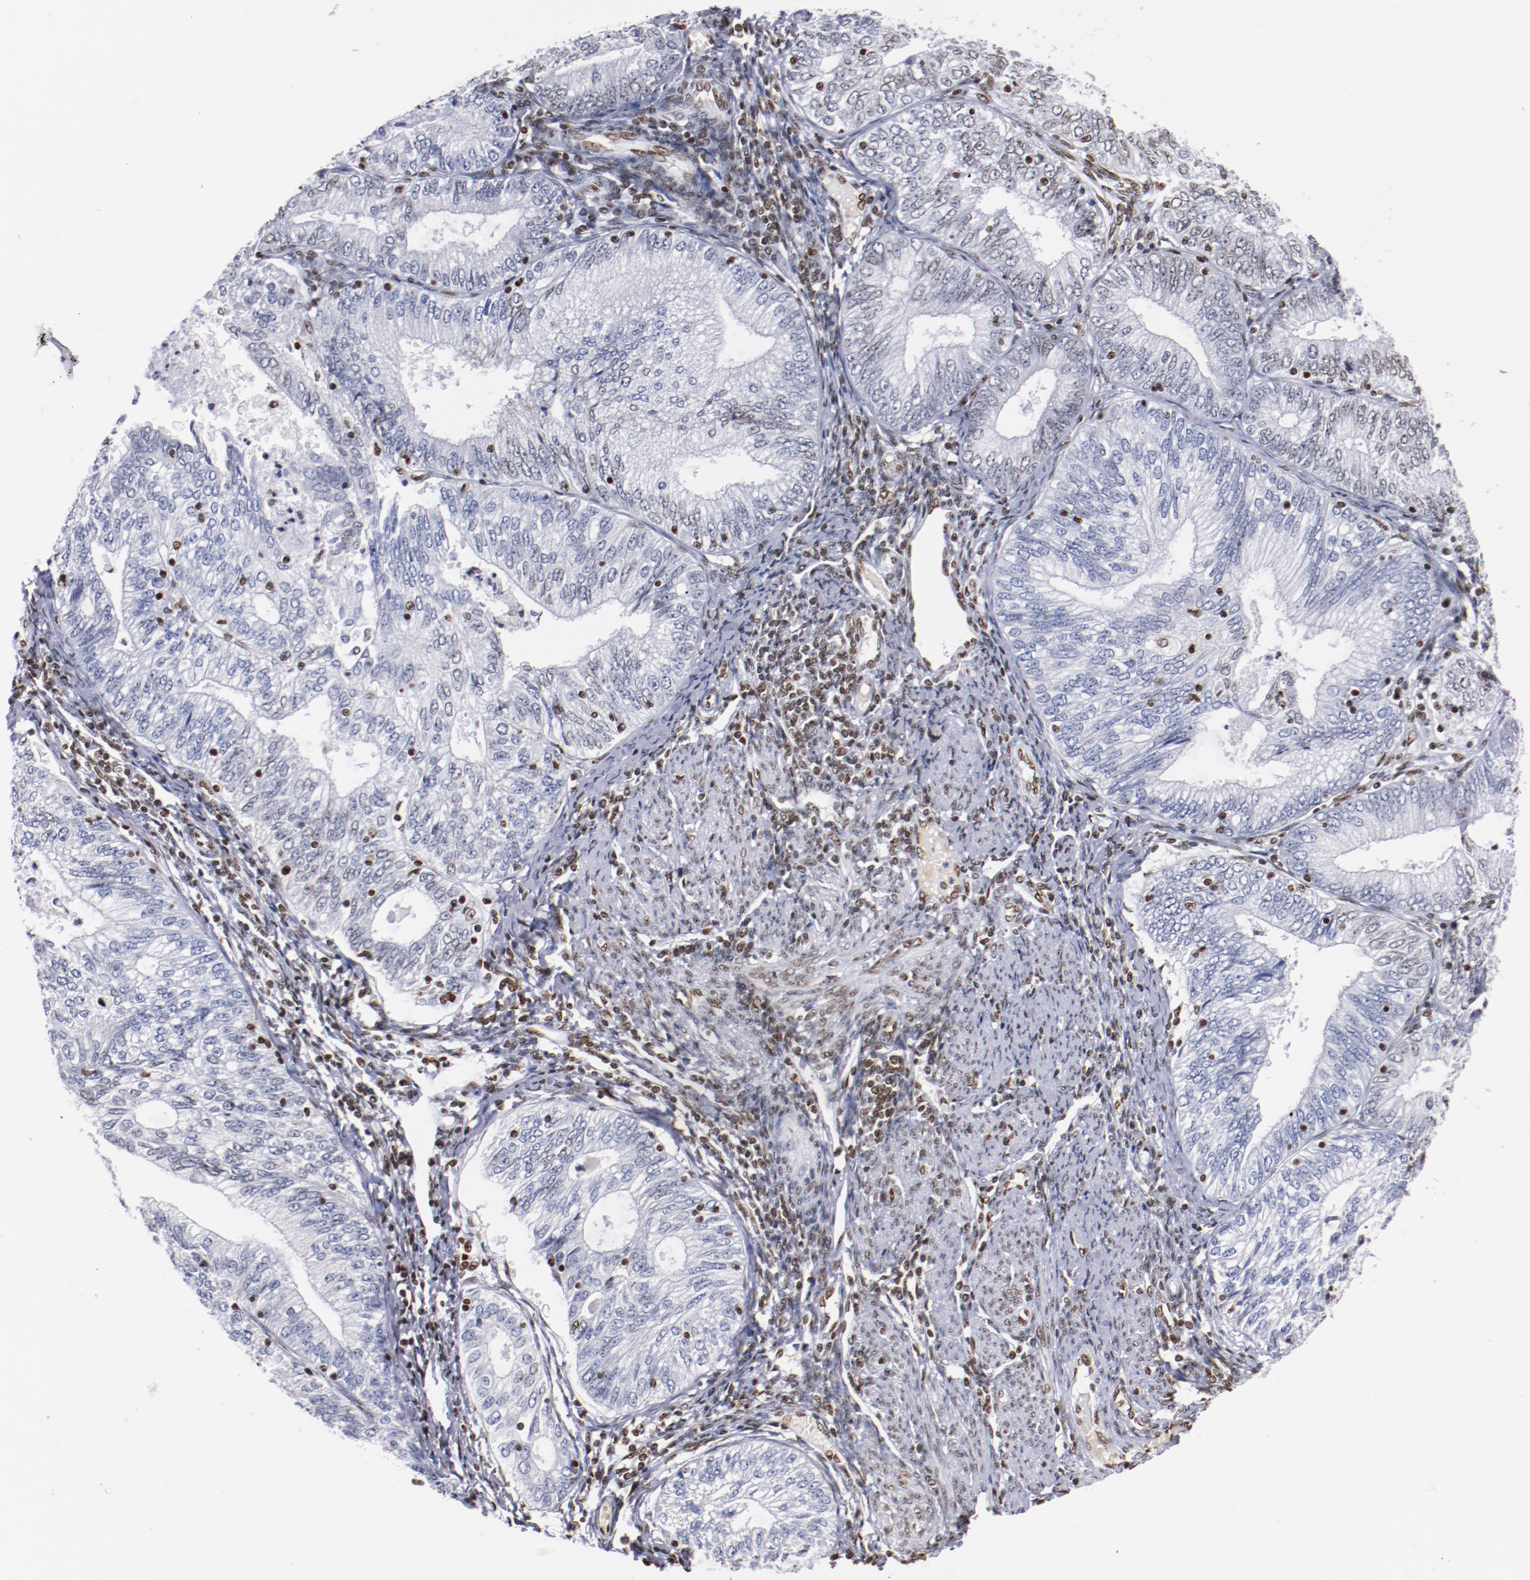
{"staining": {"intensity": "negative", "quantity": "none", "location": "none"}, "tissue": "endometrial cancer", "cell_type": "Tumor cells", "image_type": "cancer", "snomed": [{"axis": "morphology", "description": "Adenocarcinoma, NOS"}, {"axis": "topography", "description": "Endometrium"}], "caption": "Endometrial cancer (adenocarcinoma) stained for a protein using immunohistochemistry shows no expression tumor cells.", "gene": "IFI16", "patient": {"sex": "female", "age": 69}}